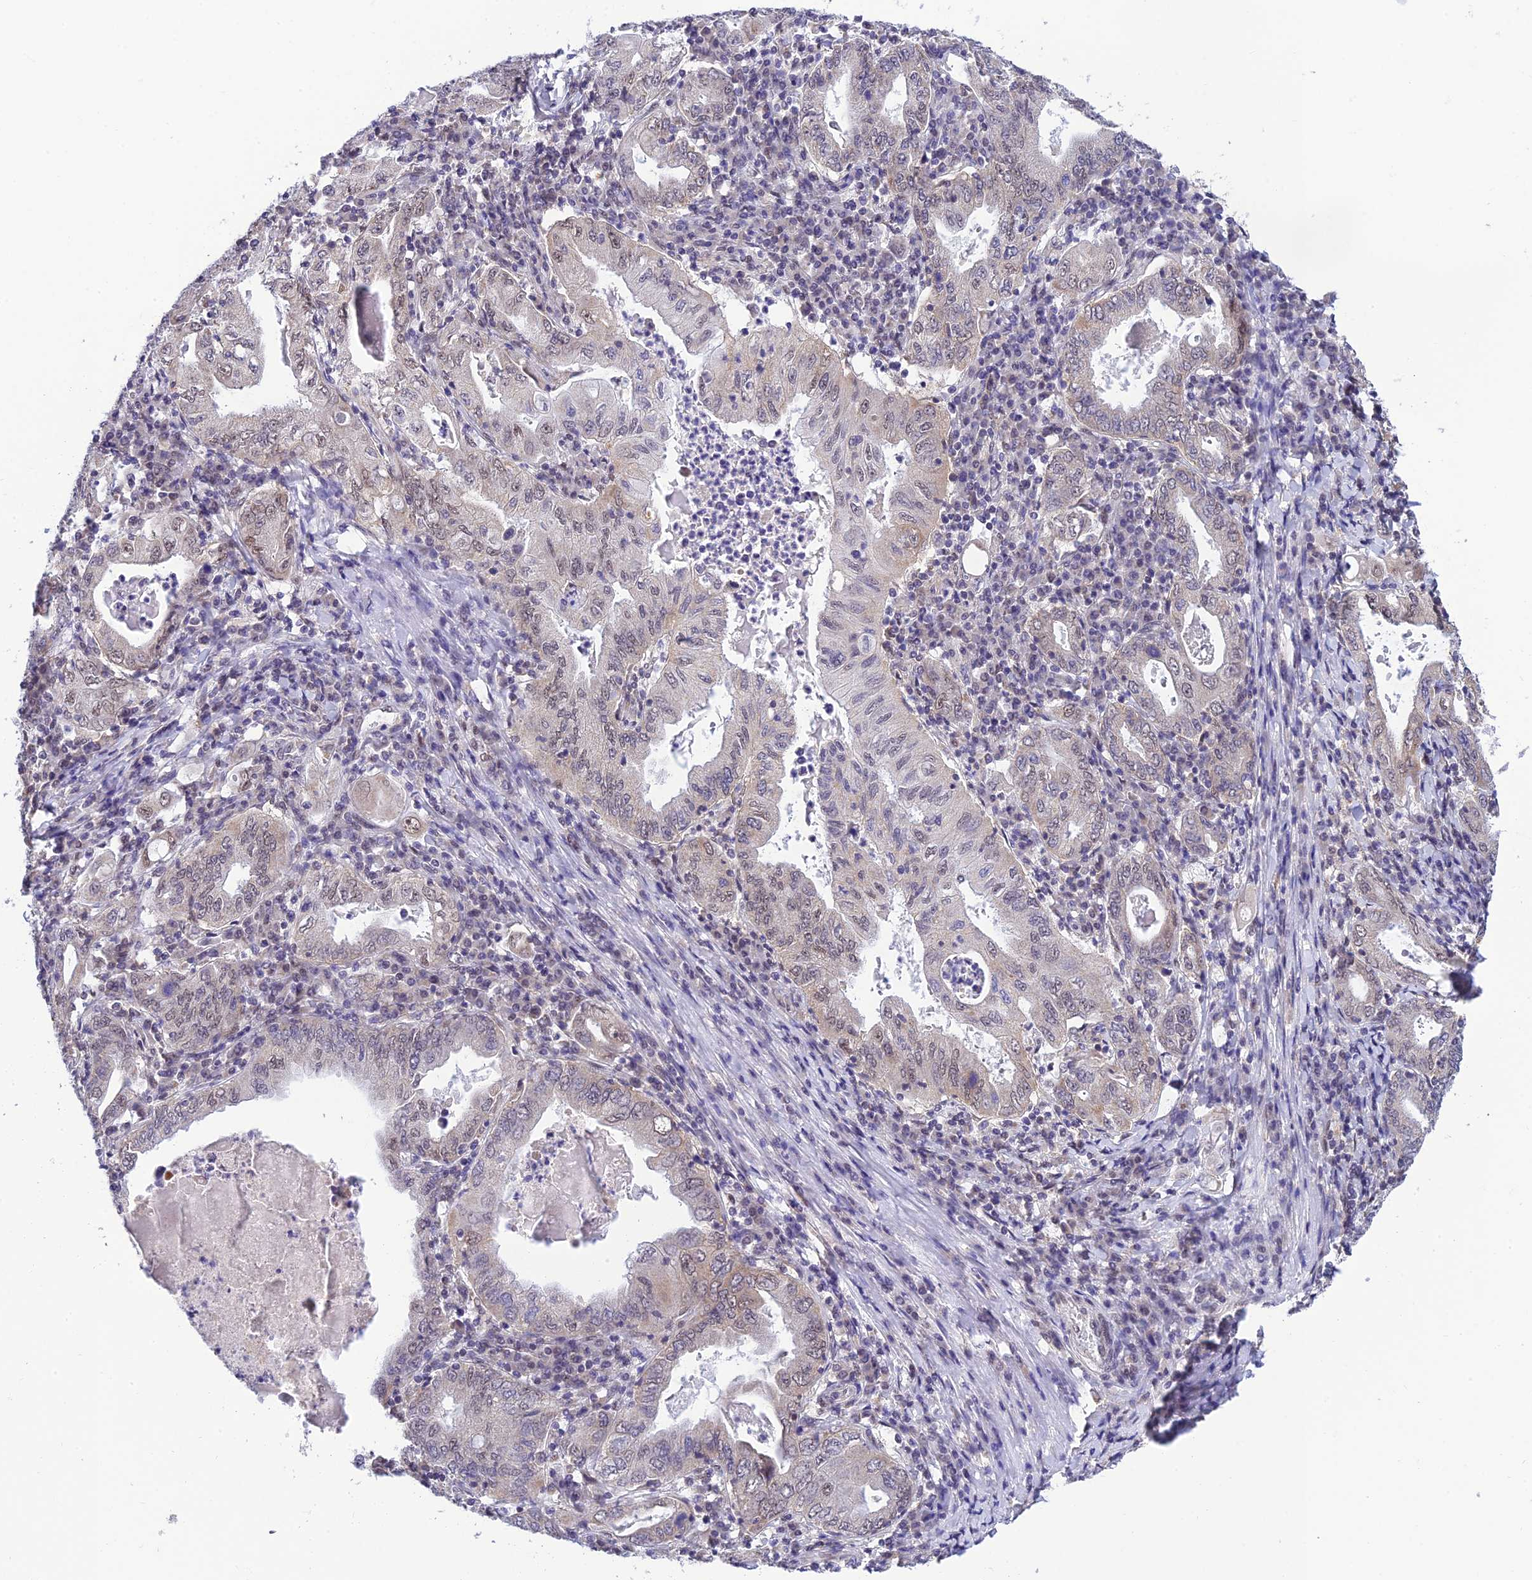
{"staining": {"intensity": "weak", "quantity": "<25%", "location": "nuclear"}, "tissue": "stomach cancer", "cell_type": "Tumor cells", "image_type": "cancer", "snomed": [{"axis": "morphology", "description": "Normal tissue, NOS"}, {"axis": "morphology", "description": "Adenocarcinoma, NOS"}, {"axis": "topography", "description": "Esophagus"}, {"axis": "topography", "description": "Stomach, upper"}, {"axis": "topography", "description": "Peripheral nerve tissue"}], "caption": "Immunohistochemistry photomicrograph of stomach cancer (adenocarcinoma) stained for a protein (brown), which reveals no expression in tumor cells. (DAB immunohistochemistry (IHC) with hematoxylin counter stain).", "gene": "C2orf49", "patient": {"sex": "male", "age": 62}}